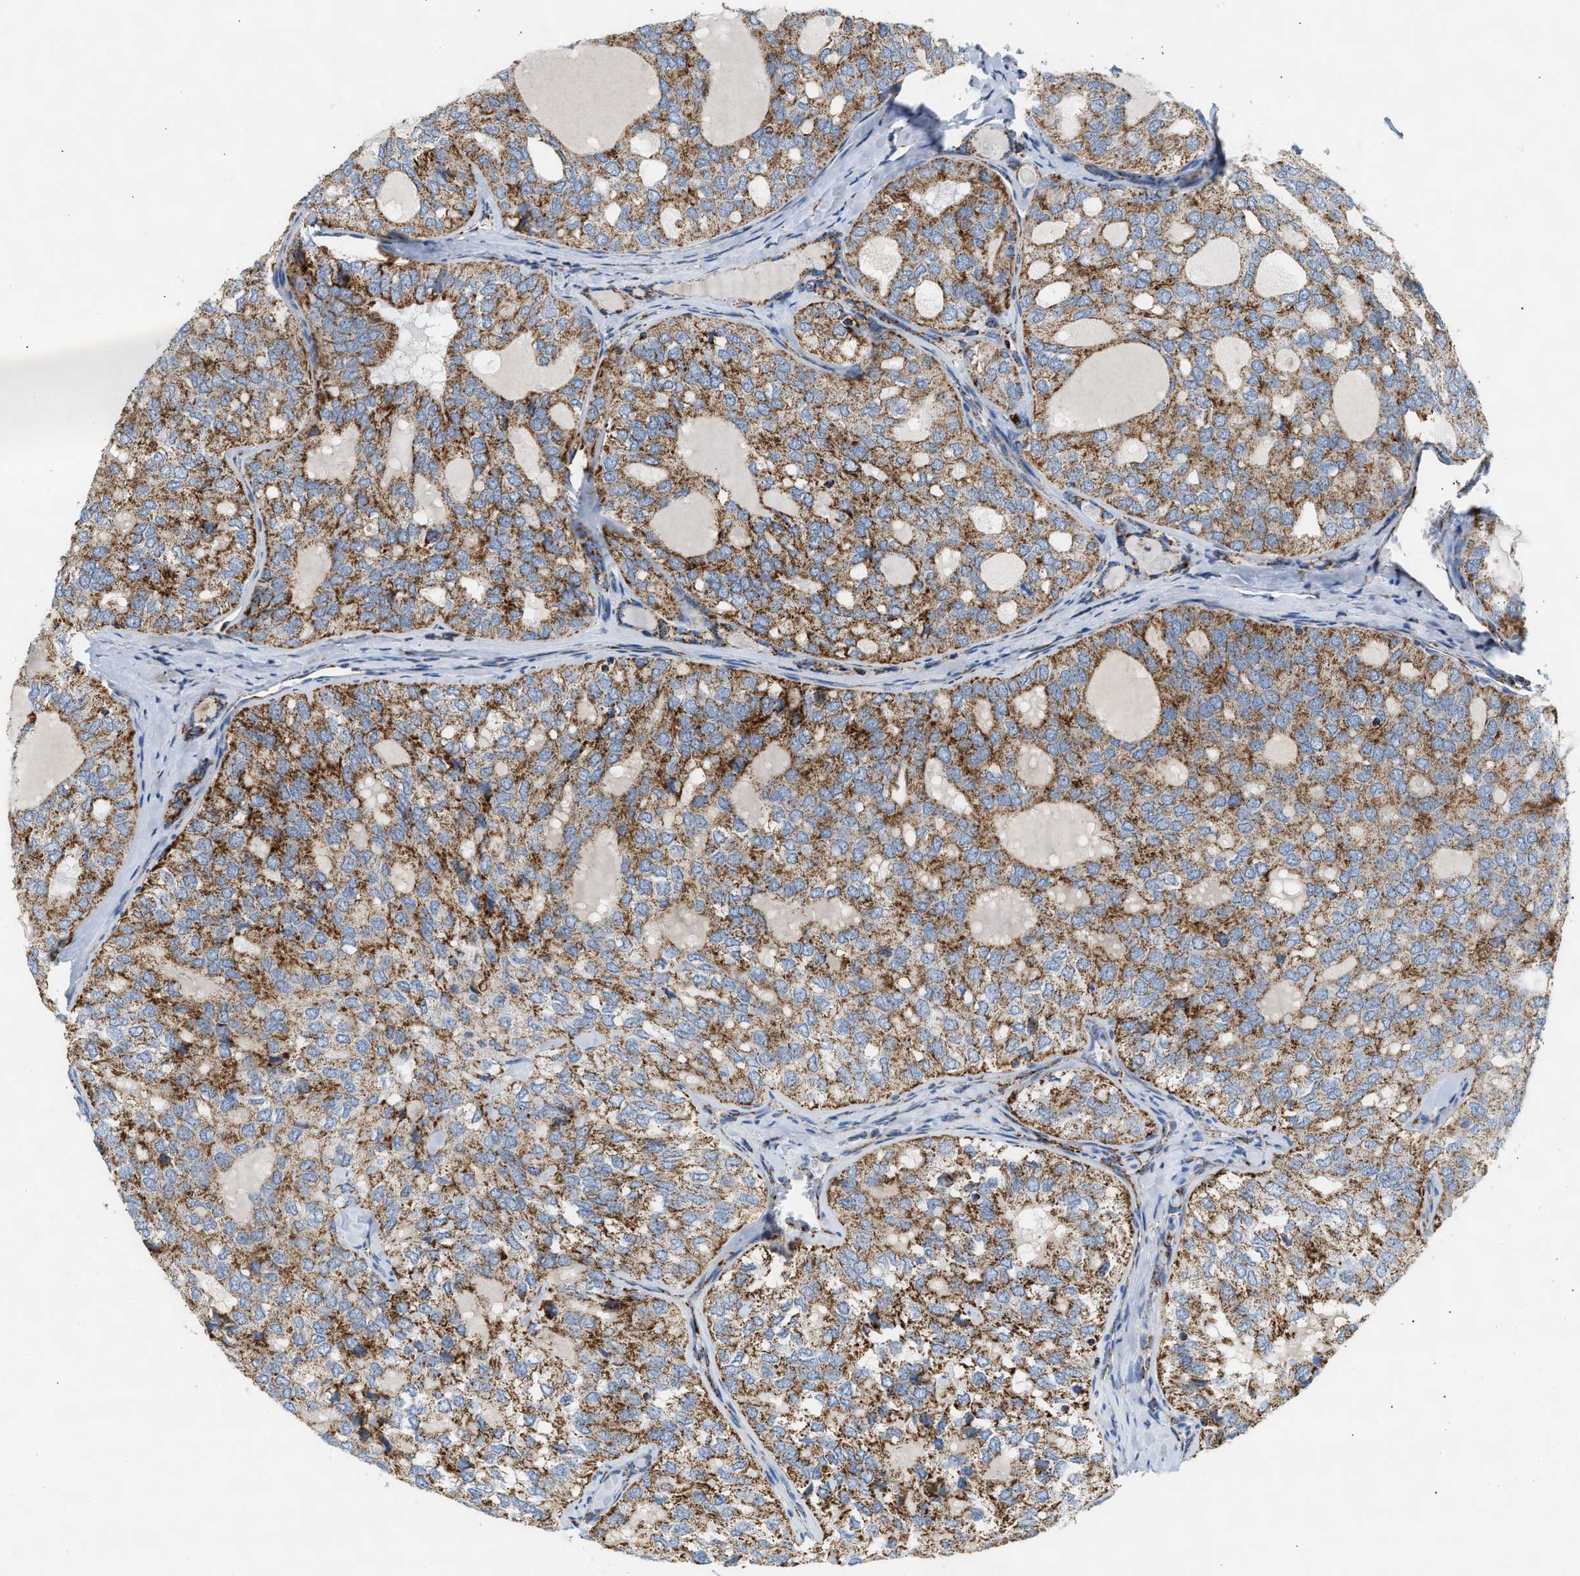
{"staining": {"intensity": "moderate", "quantity": ">75%", "location": "cytoplasmic/membranous"}, "tissue": "thyroid cancer", "cell_type": "Tumor cells", "image_type": "cancer", "snomed": [{"axis": "morphology", "description": "Follicular adenoma carcinoma, NOS"}, {"axis": "topography", "description": "Thyroid gland"}], "caption": "The micrograph reveals immunohistochemical staining of thyroid follicular adenoma carcinoma. There is moderate cytoplasmic/membranous expression is present in approximately >75% of tumor cells.", "gene": "OGDH", "patient": {"sex": "male", "age": 75}}